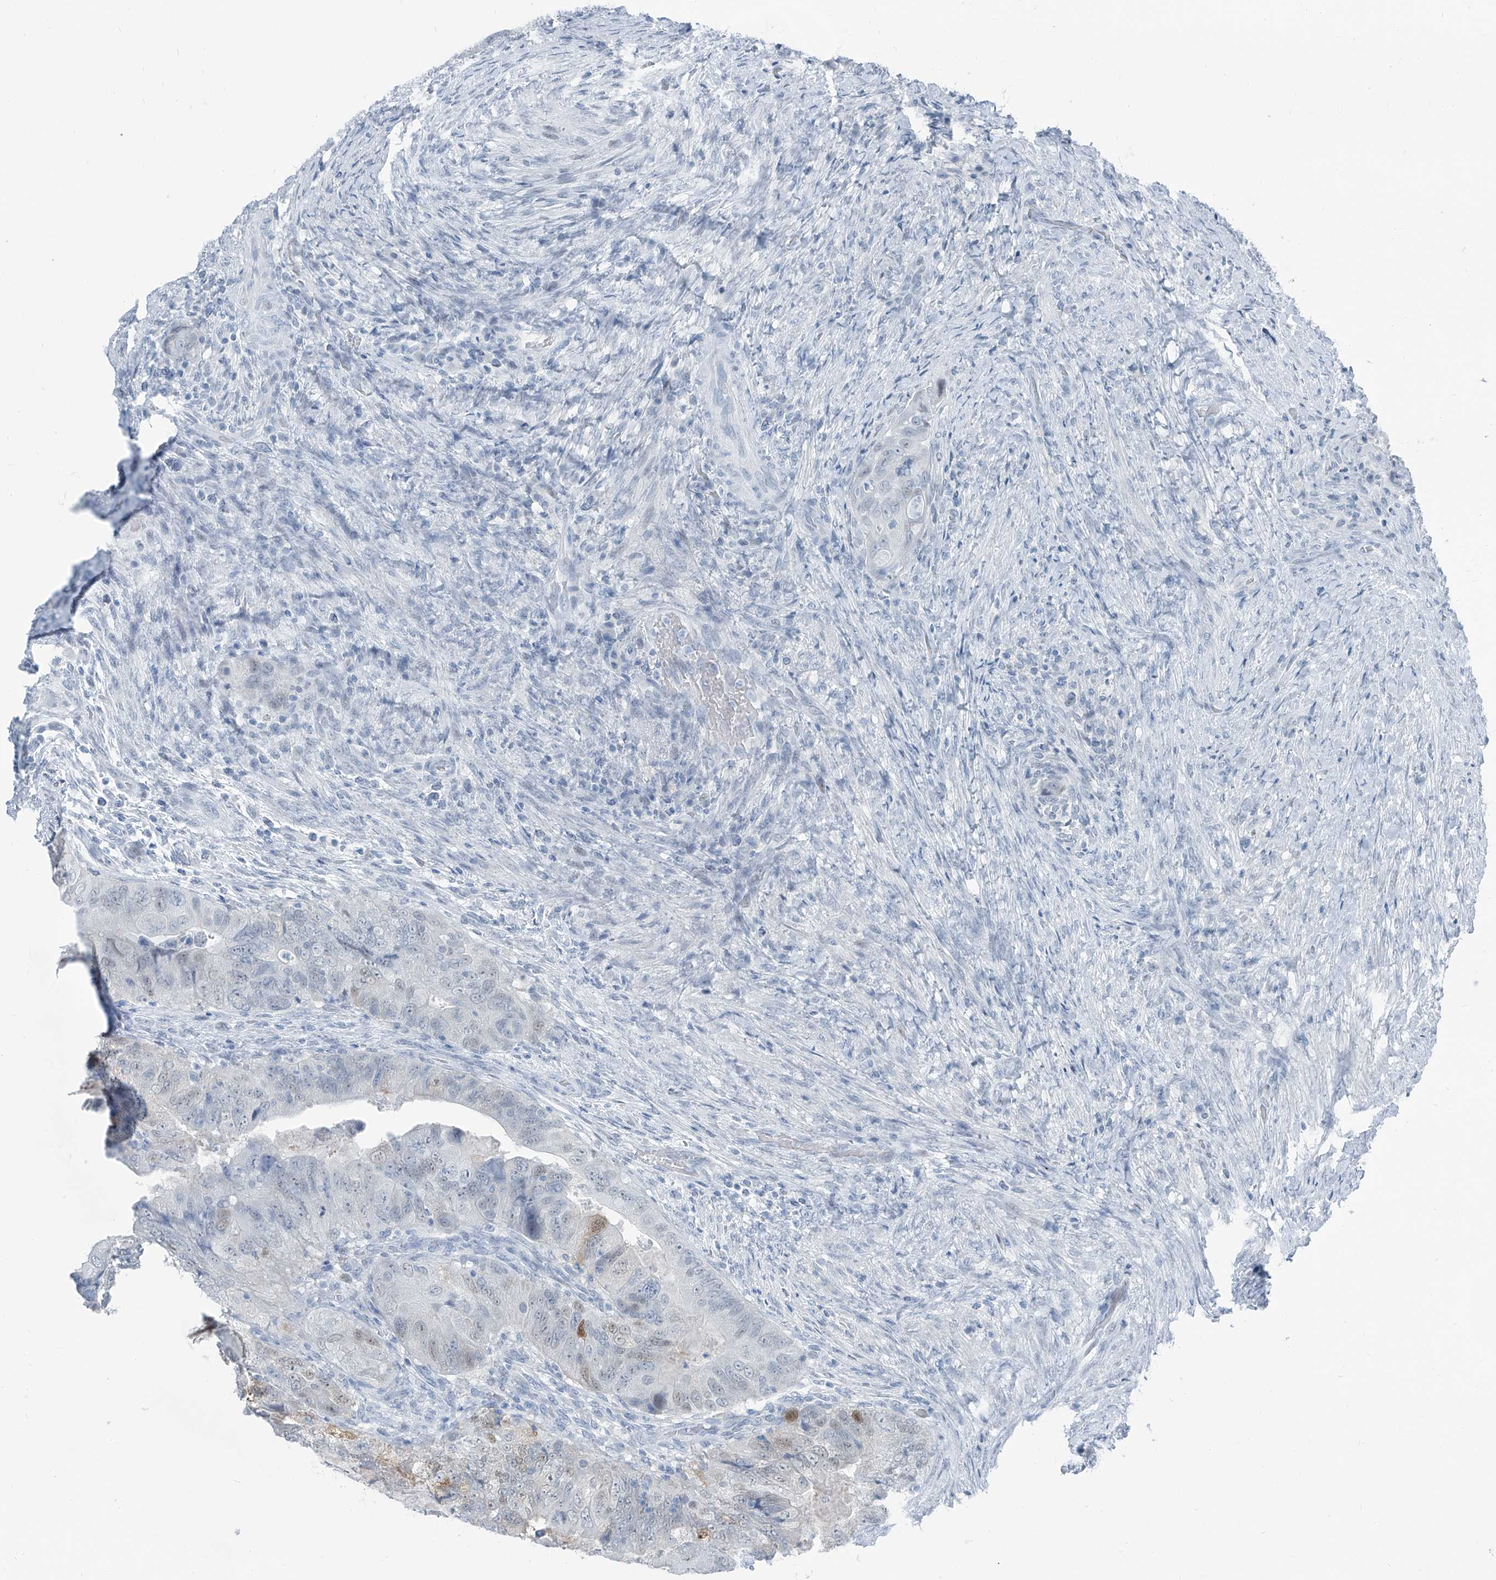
{"staining": {"intensity": "moderate", "quantity": "<25%", "location": "nuclear"}, "tissue": "colorectal cancer", "cell_type": "Tumor cells", "image_type": "cancer", "snomed": [{"axis": "morphology", "description": "Adenocarcinoma, NOS"}, {"axis": "topography", "description": "Rectum"}], "caption": "The photomicrograph reveals staining of colorectal cancer, revealing moderate nuclear protein expression (brown color) within tumor cells.", "gene": "RGN", "patient": {"sex": "male", "age": 63}}